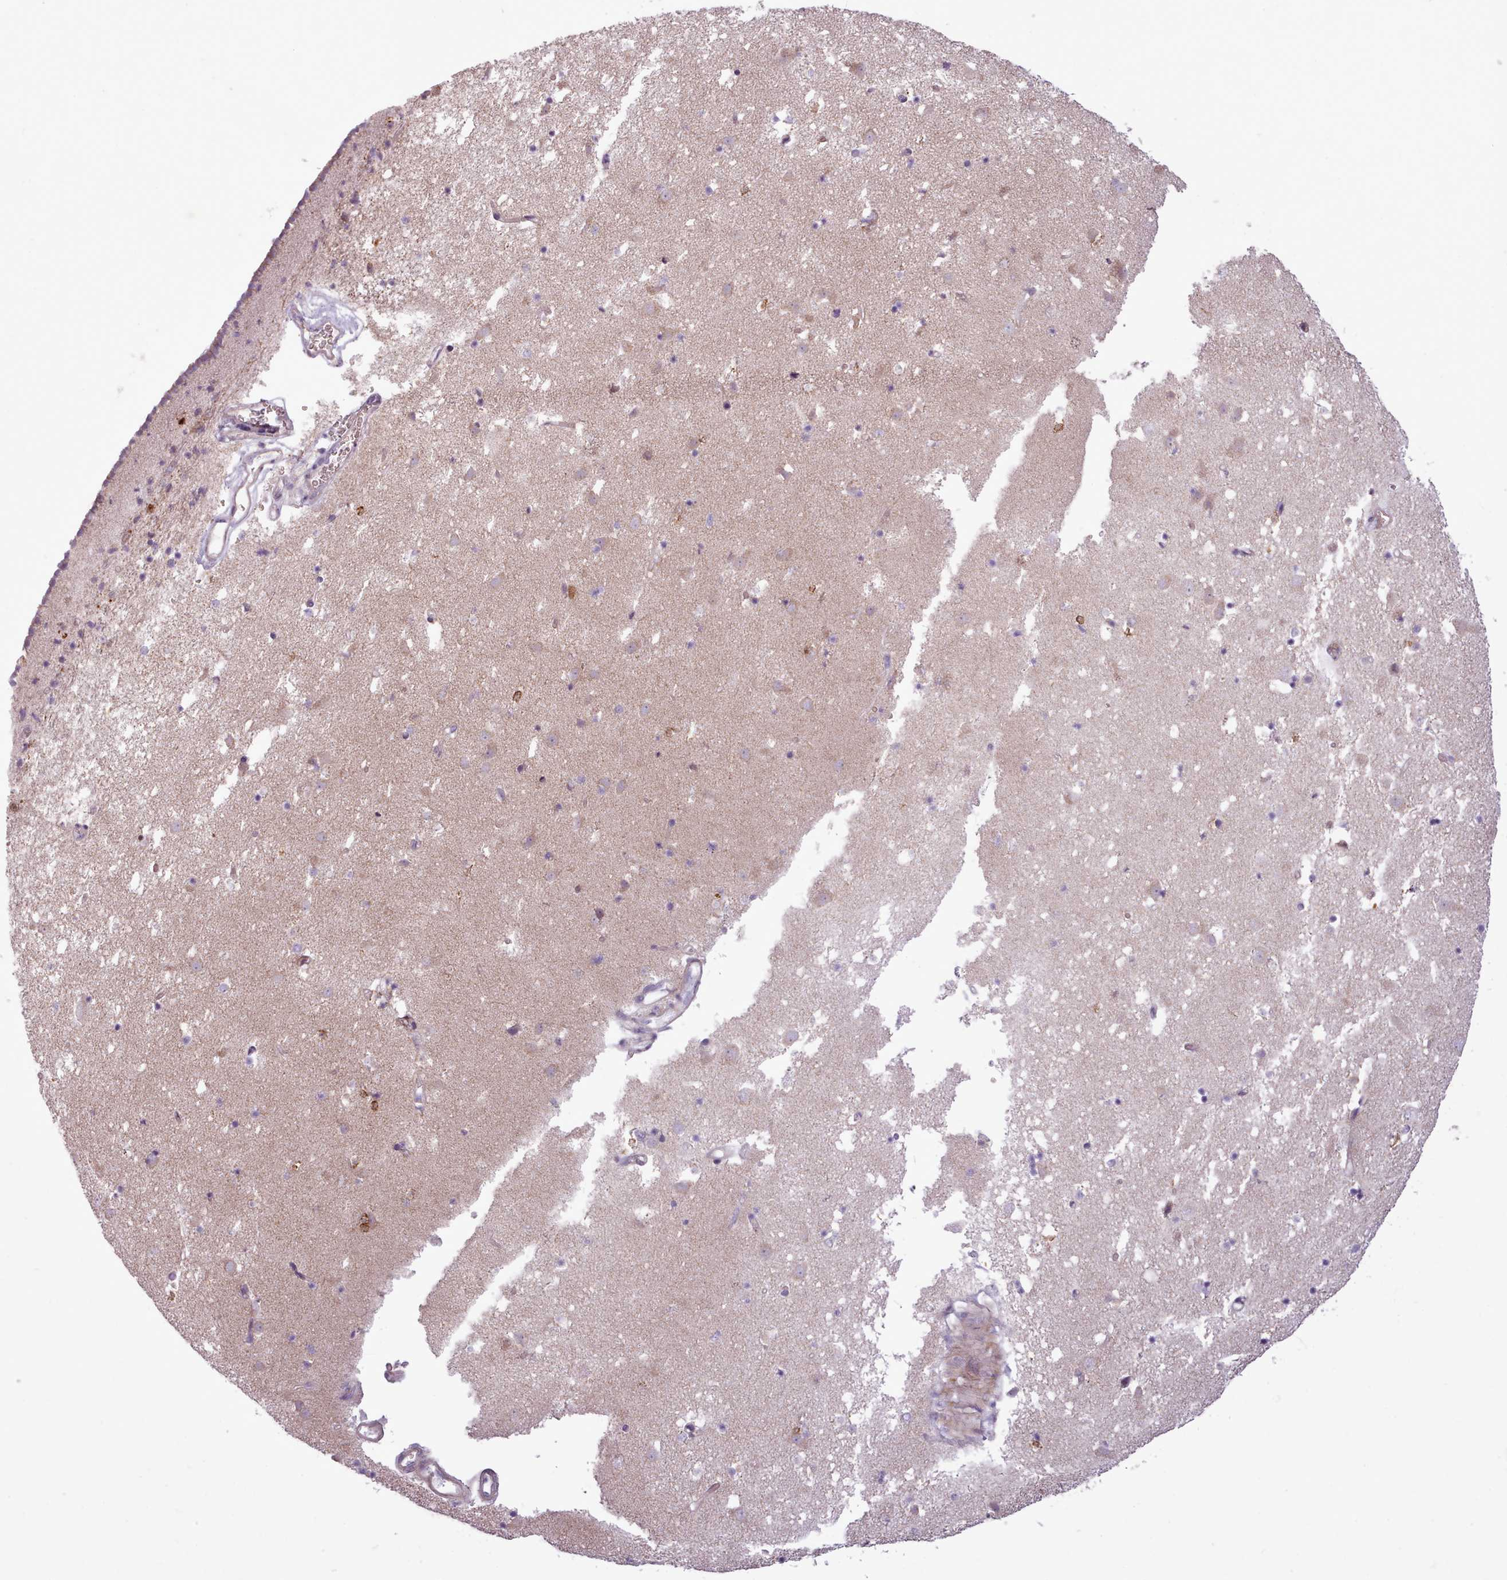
{"staining": {"intensity": "negative", "quantity": "none", "location": "none"}, "tissue": "caudate", "cell_type": "Glial cells", "image_type": "normal", "snomed": [{"axis": "morphology", "description": "Normal tissue, NOS"}, {"axis": "topography", "description": "Lateral ventricle wall"}], "caption": "Caudate was stained to show a protein in brown. There is no significant staining in glial cells. (Stains: DAB (3,3'-diaminobenzidine) IHC with hematoxylin counter stain, Microscopy: brightfield microscopy at high magnification).", "gene": "AVL9", "patient": {"sex": "male", "age": 58}}